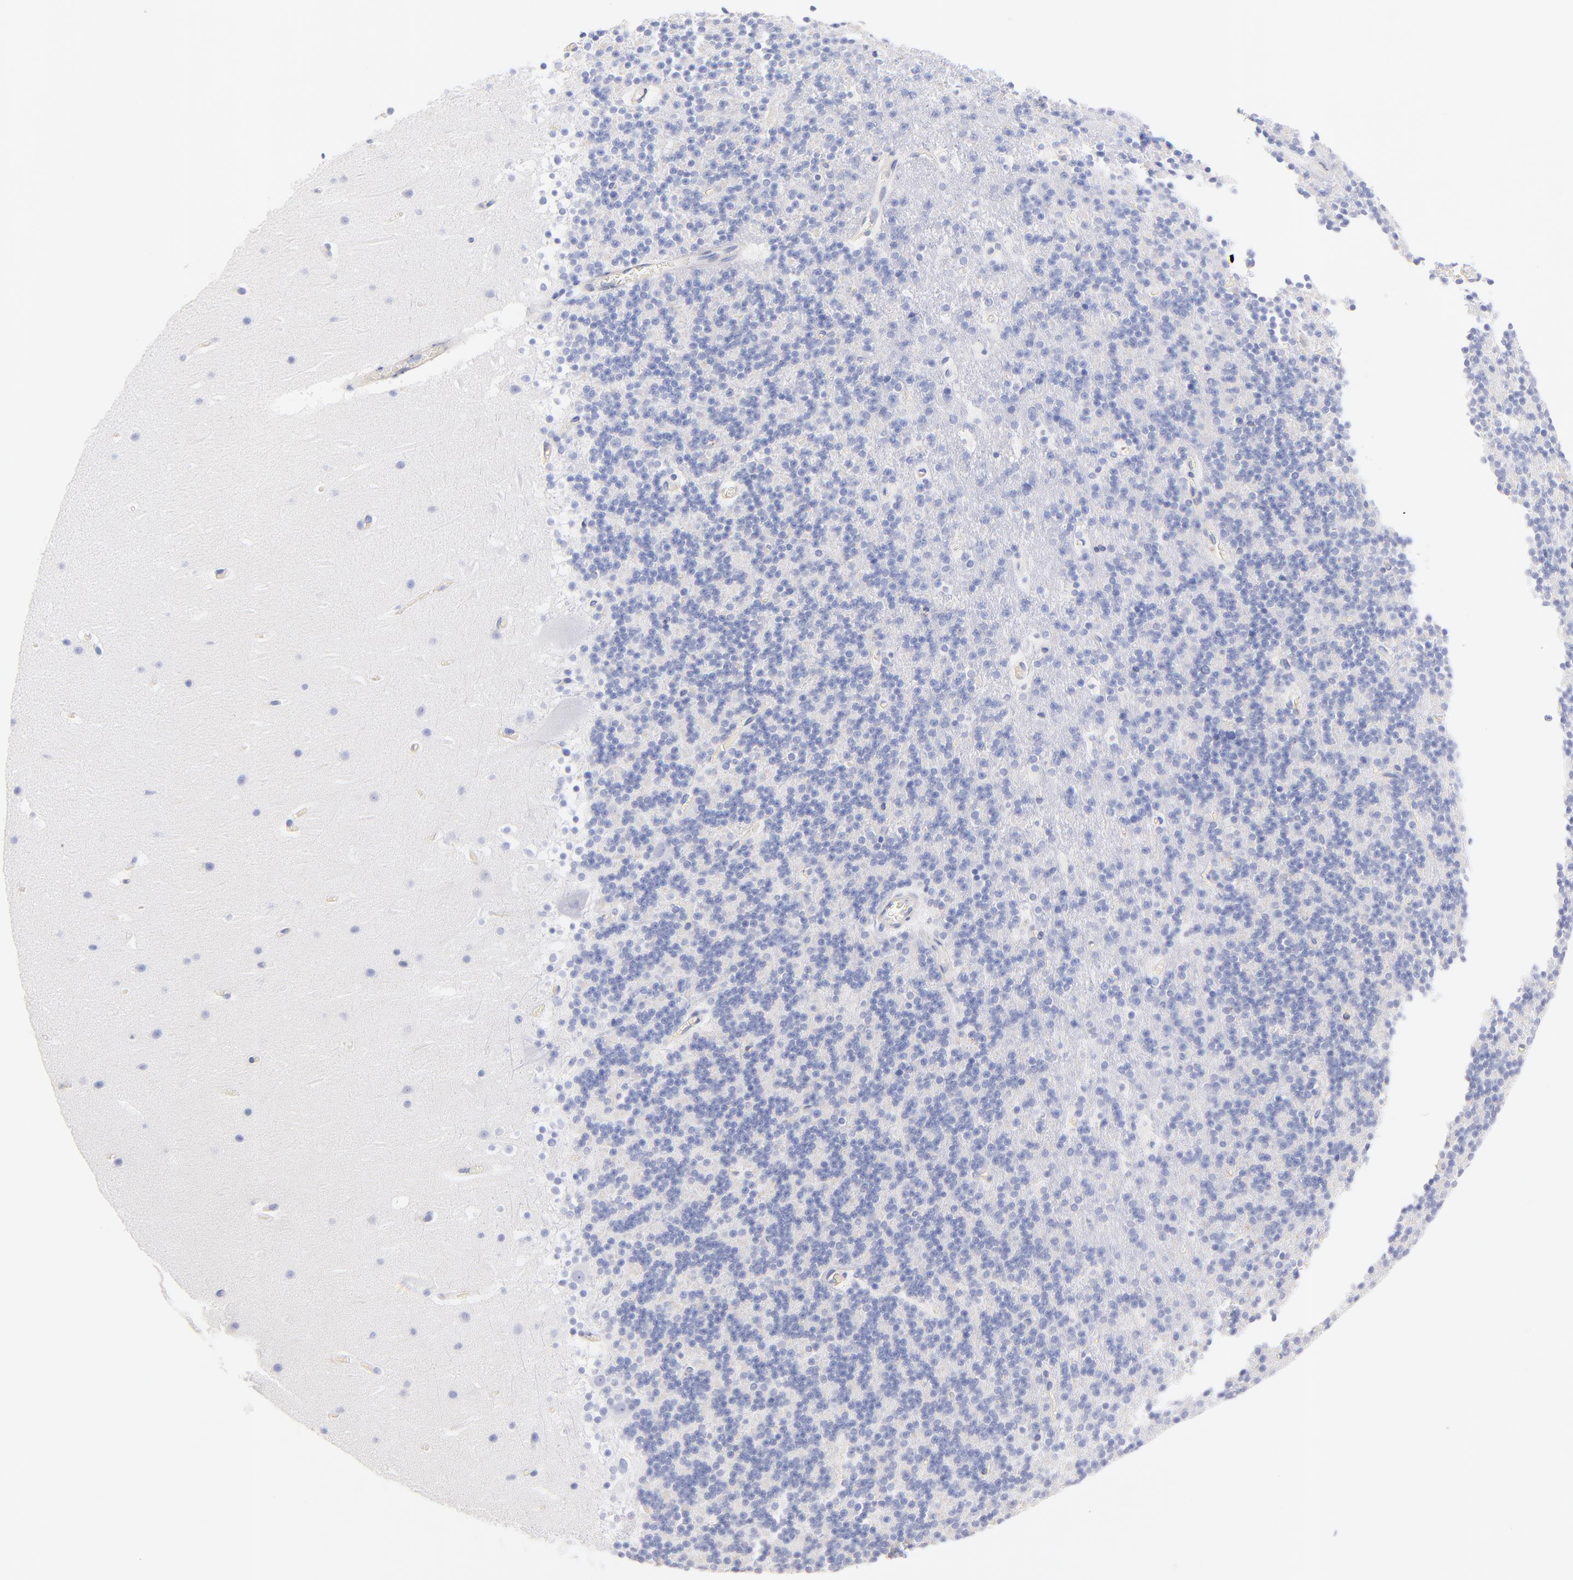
{"staining": {"intensity": "negative", "quantity": "none", "location": "none"}, "tissue": "cerebellum", "cell_type": "Cells in granular layer", "image_type": "normal", "snomed": [{"axis": "morphology", "description": "Normal tissue, NOS"}, {"axis": "topography", "description": "Cerebellum"}], "caption": "This is an IHC photomicrograph of unremarkable human cerebellum. There is no expression in cells in granular layer.", "gene": "C1QTNF6", "patient": {"sex": "male", "age": 45}}